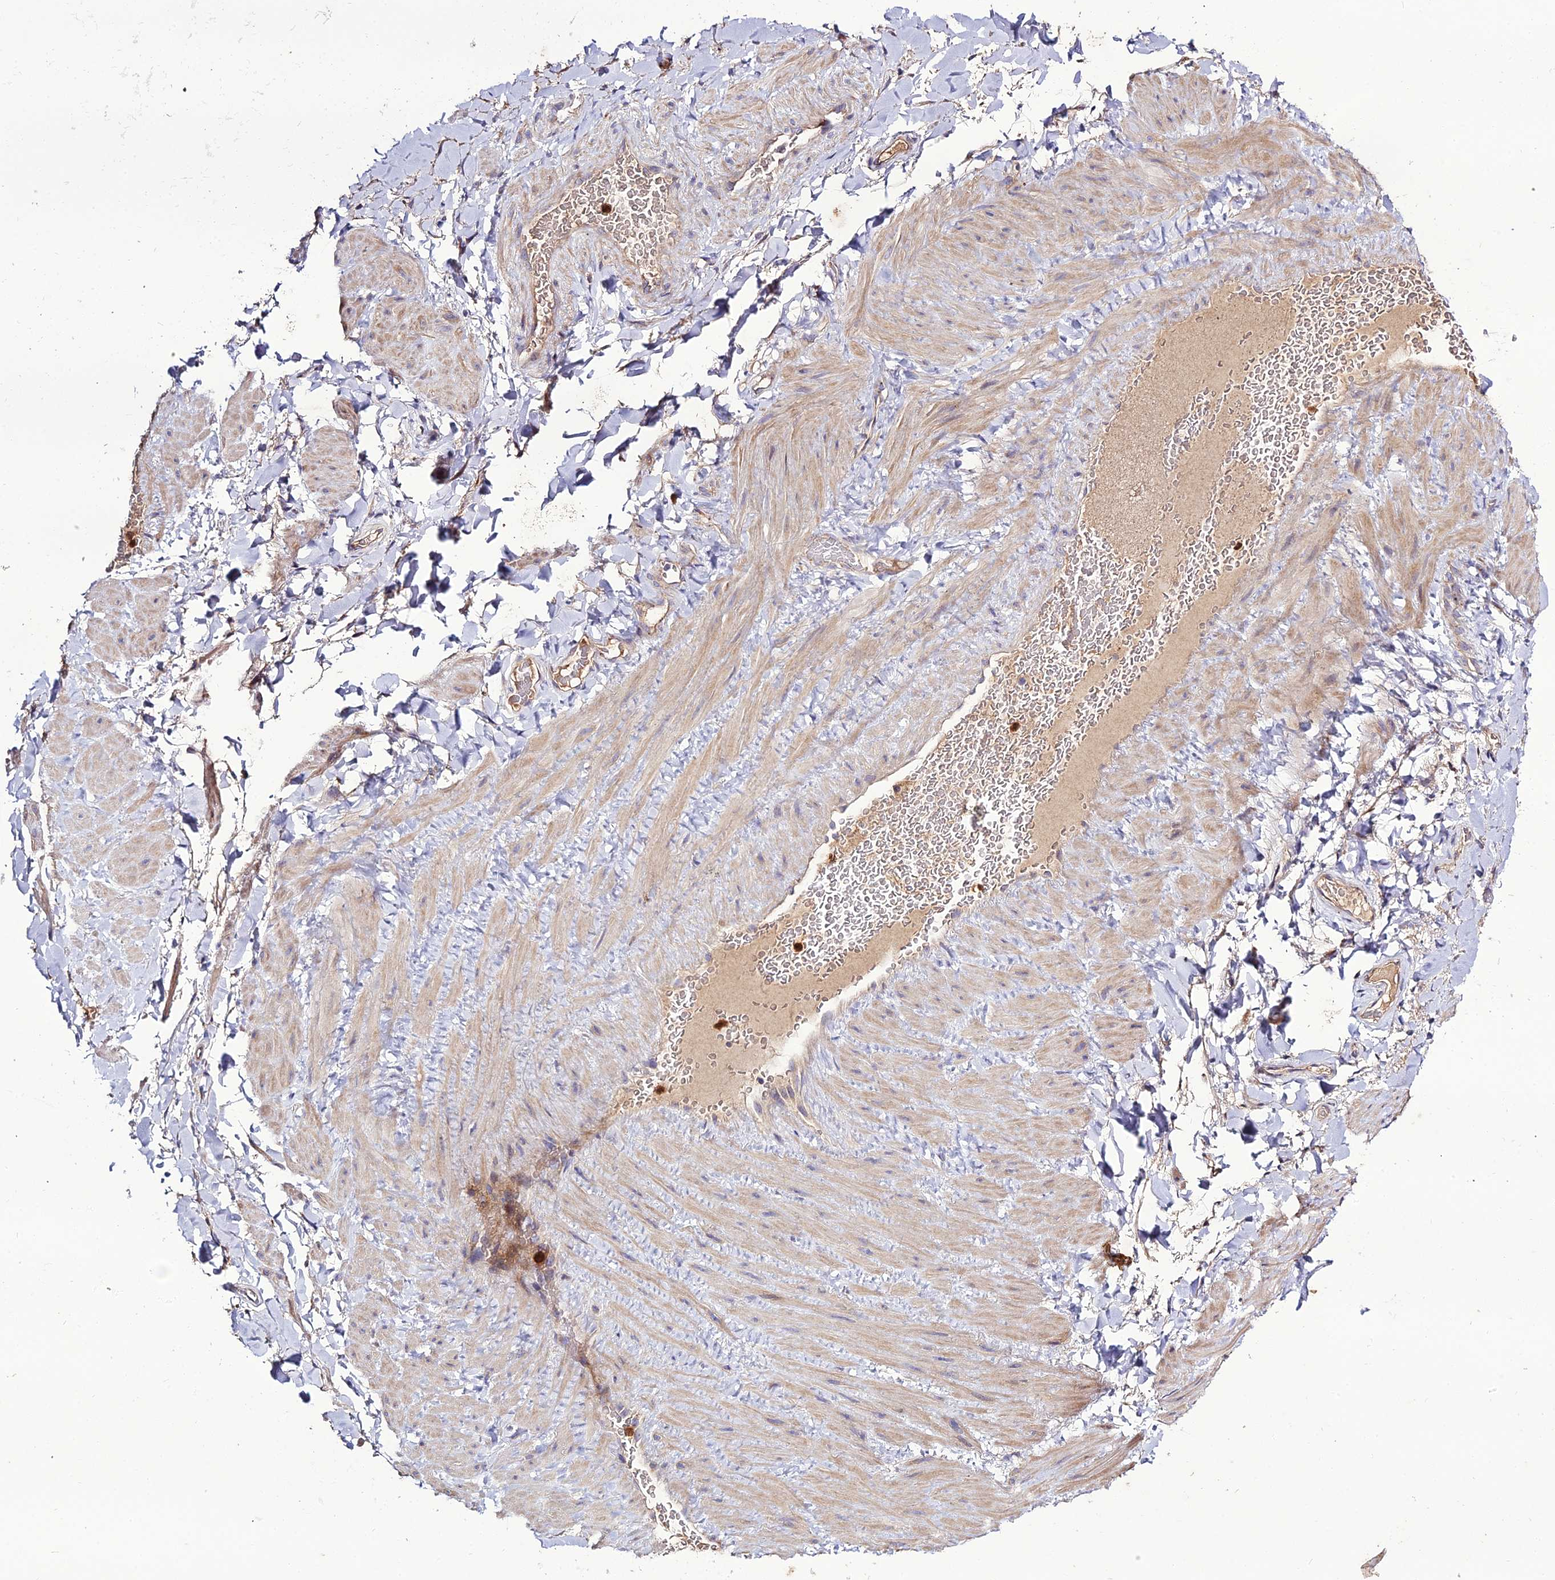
{"staining": {"intensity": "negative", "quantity": "none", "location": "none"}, "tissue": "adipose tissue", "cell_type": "Adipocytes", "image_type": "normal", "snomed": [{"axis": "morphology", "description": "Normal tissue, NOS"}, {"axis": "topography", "description": "Soft tissue"}, {"axis": "topography", "description": "Vascular tissue"}], "caption": "Immunohistochemical staining of normal human adipose tissue demonstrates no significant expression in adipocytes. (Brightfield microscopy of DAB (3,3'-diaminobenzidine) IHC at high magnification).", "gene": "EID2", "patient": {"sex": "male", "age": 54}}